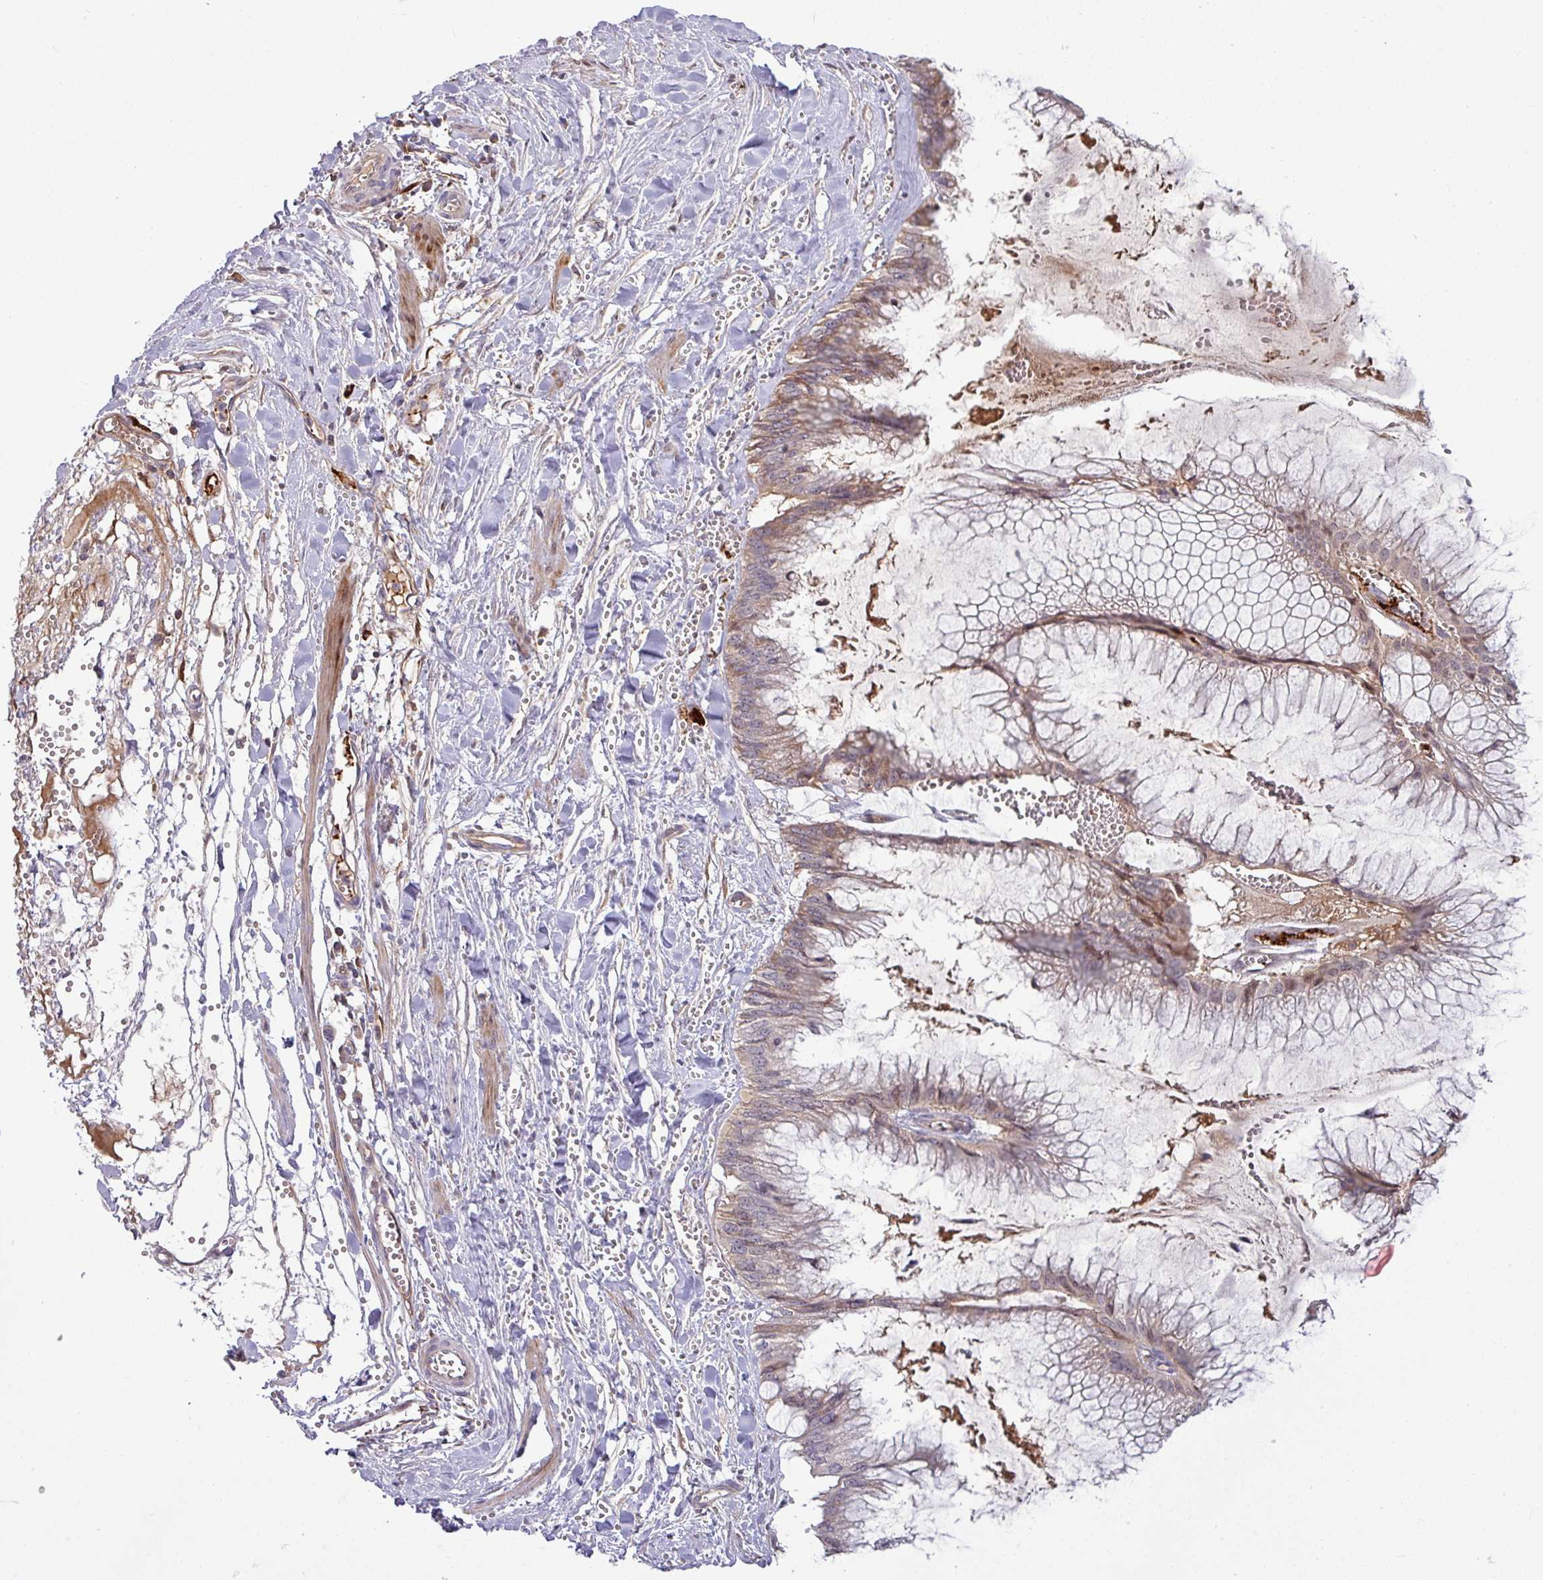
{"staining": {"intensity": "moderate", "quantity": "<25%", "location": "cytoplasmic/membranous"}, "tissue": "ovarian cancer", "cell_type": "Tumor cells", "image_type": "cancer", "snomed": [{"axis": "morphology", "description": "Cystadenocarcinoma, mucinous, NOS"}, {"axis": "topography", "description": "Ovary"}], "caption": "Tumor cells show low levels of moderate cytoplasmic/membranous positivity in approximately <25% of cells in human ovarian cancer.", "gene": "B4GALNT4", "patient": {"sex": "female", "age": 44}}